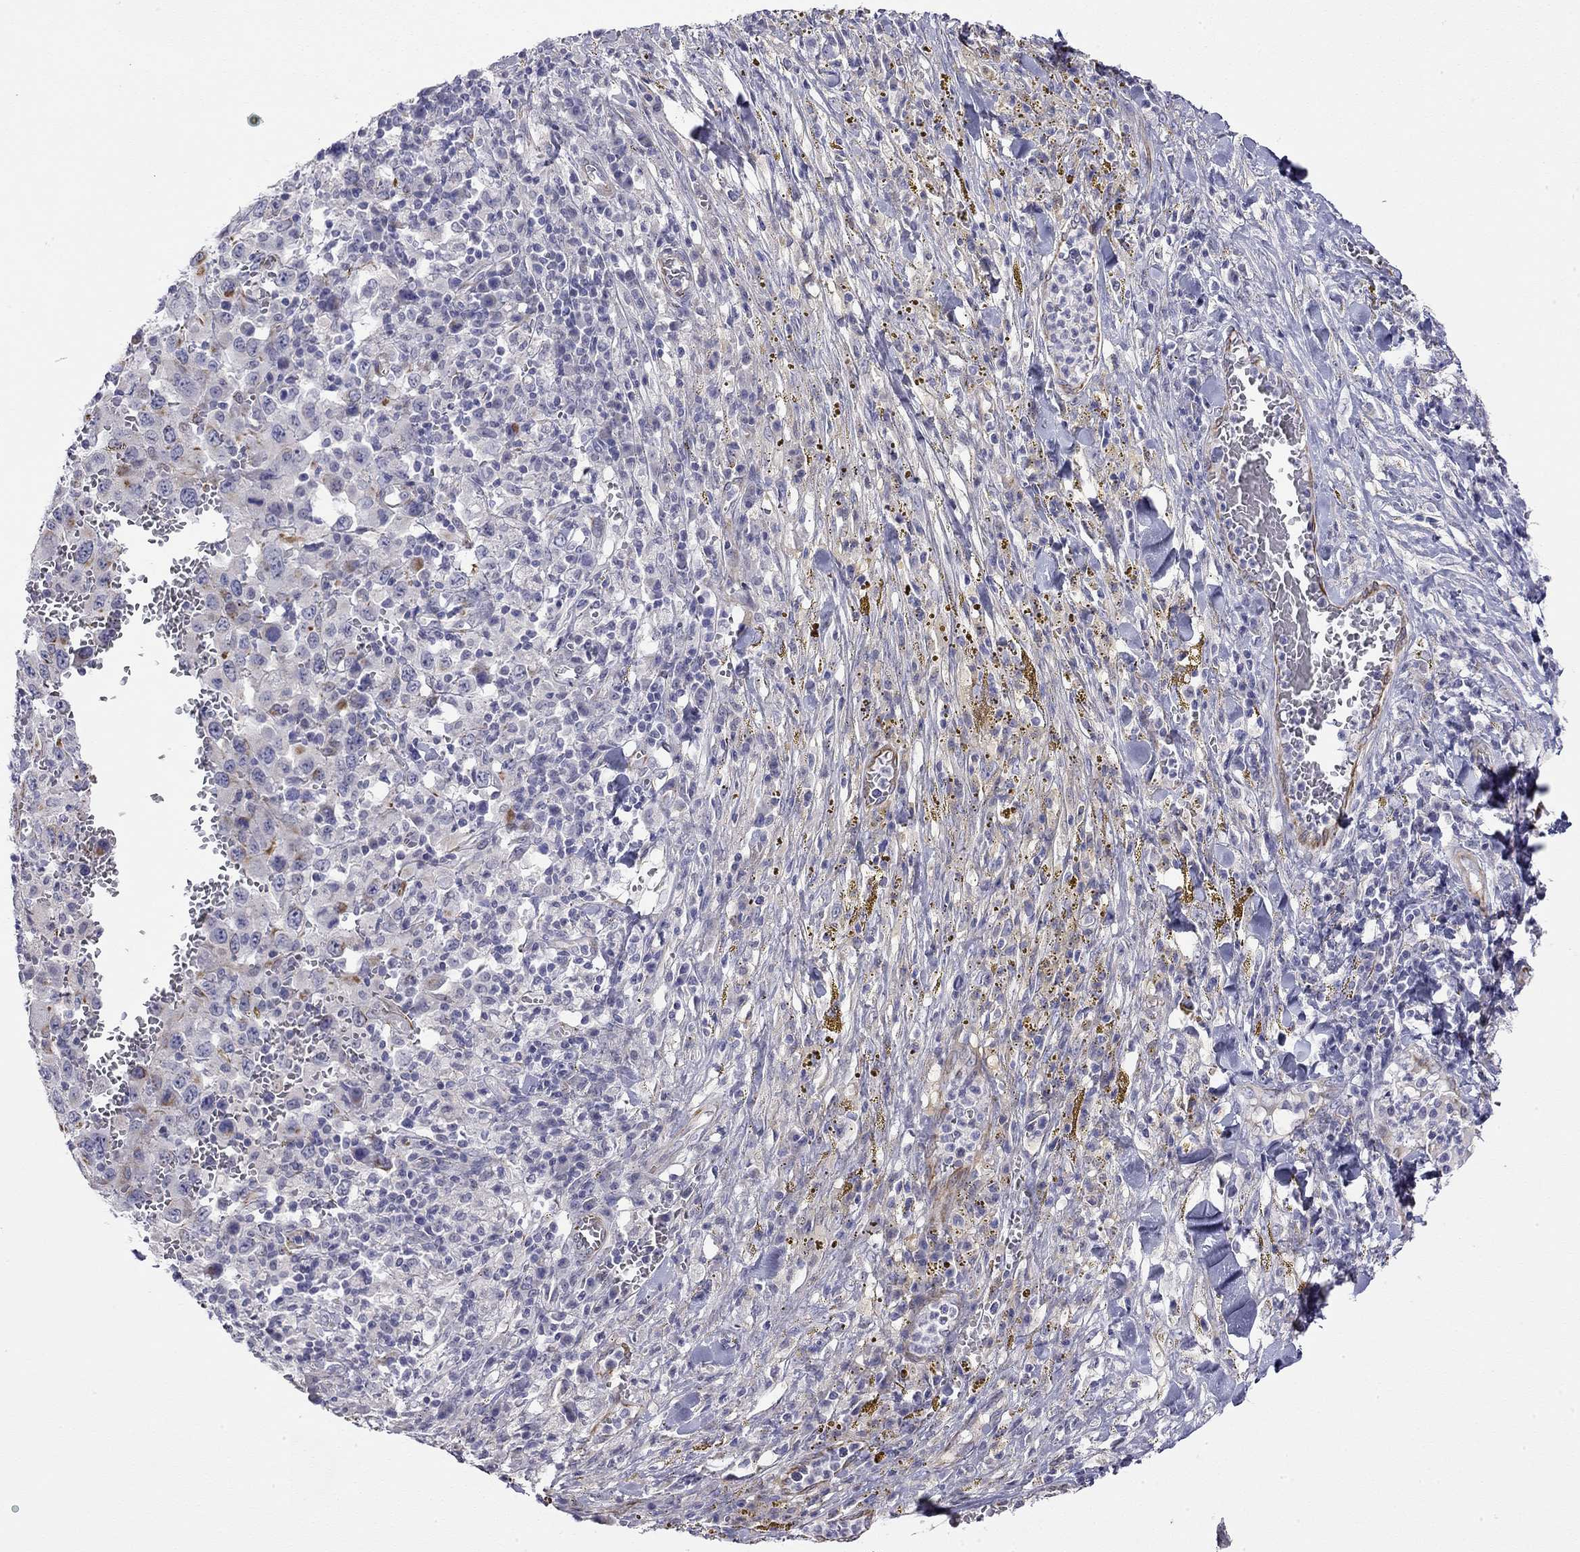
{"staining": {"intensity": "negative", "quantity": "none", "location": "none"}, "tissue": "melanoma", "cell_type": "Tumor cells", "image_type": "cancer", "snomed": [{"axis": "morphology", "description": "Malignant melanoma, NOS"}, {"axis": "topography", "description": "Skin"}], "caption": "Micrograph shows no significant protein staining in tumor cells of malignant melanoma.", "gene": "RTL1", "patient": {"sex": "female", "age": 91}}